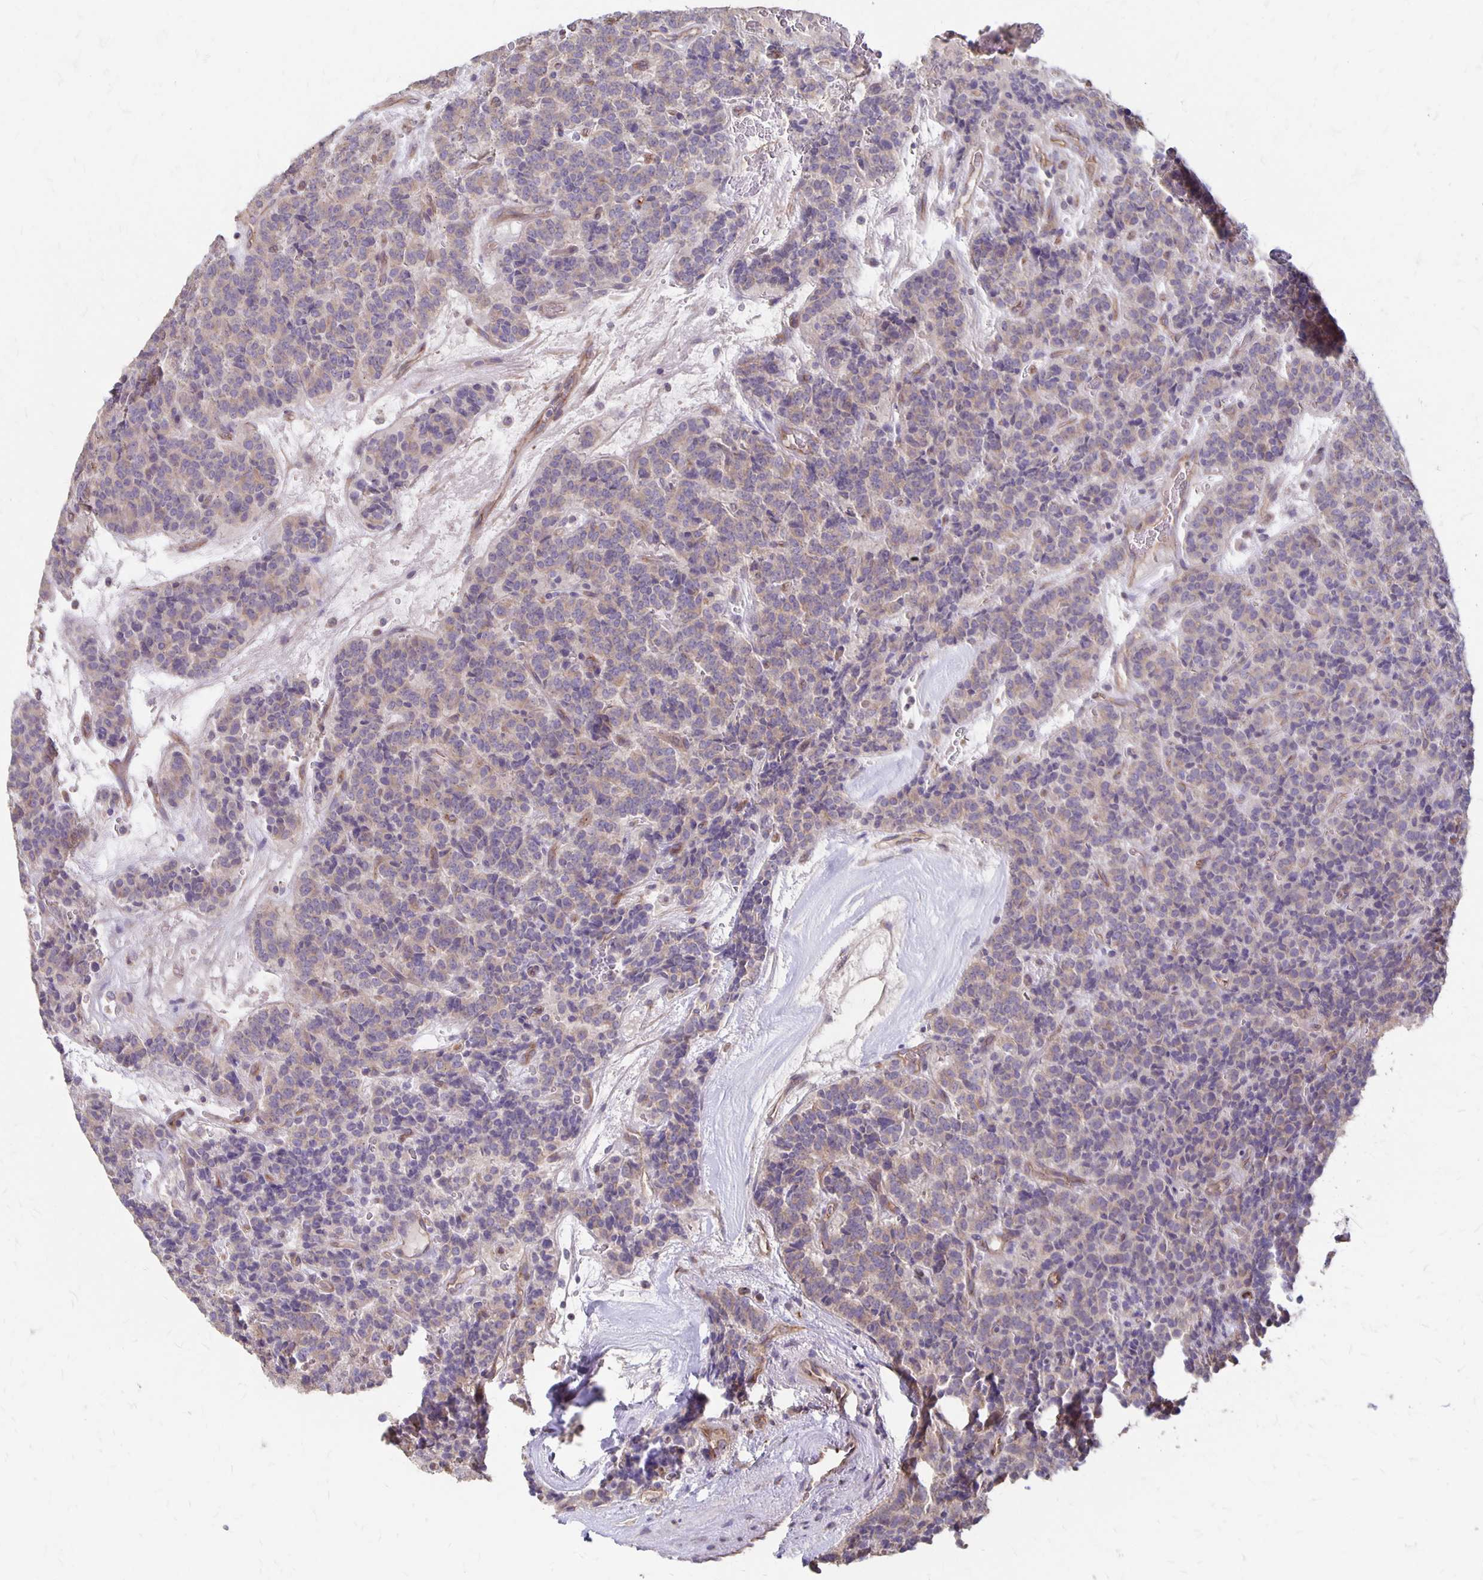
{"staining": {"intensity": "weak", "quantity": "<25%", "location": "cytoplasmic/membranous"}, "tissue": "carcinoid", "cell_type": "Tumor cells", "image_type": "cancer", "snomed": [{"axis": "morphology", "description": "Carcinoid, malignant, NOS"}, {"axis": "topography", "description": "Pancreas"}], "caption": "Immunohistochemistry (IHC) photomicrograph of human carcinoid stained for a protein (brown), which exhibits no positivity in tumor cells.", "gene": "PPP1R3E", "patient": {"sex": "male", "age": 36}}